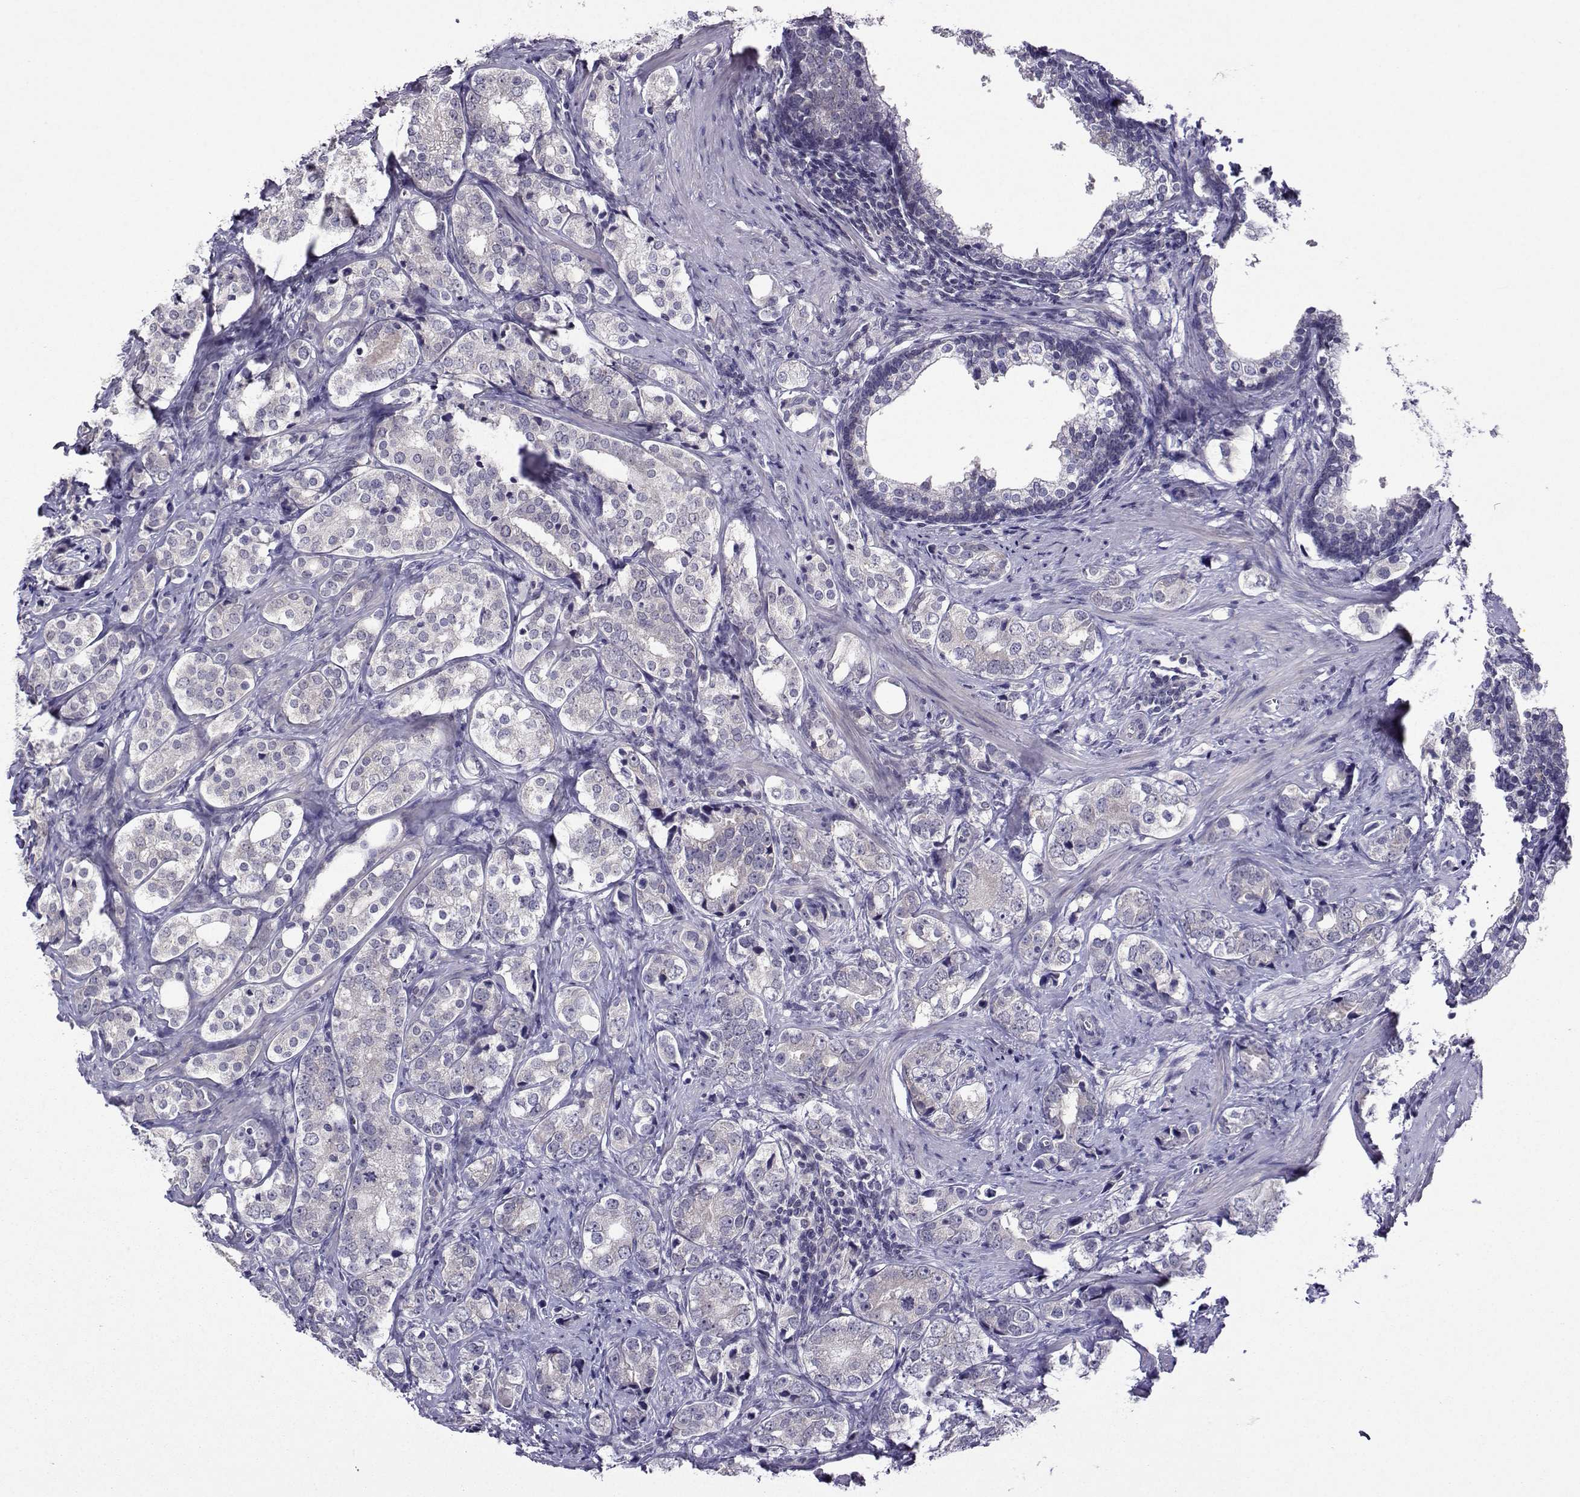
{"staining": {"intensity": "negative", "quantity": "none", "location": "none"}, "tissue": "prostate cancer", "cell_type": "Tumor cells", "image_type": "cancer", "snomed": [{"axis": "morphology", "description": "Adenocarcinoma, NOS"}, {"axis": "topography", "description": "Prostate and seminal vesicle, NOS"}], "caption": "There is no significant expression in tumor cells of adenocarcinoma (prostate).", "gene": "DDX20", "patient": {"sex": "male", "age": 63}}